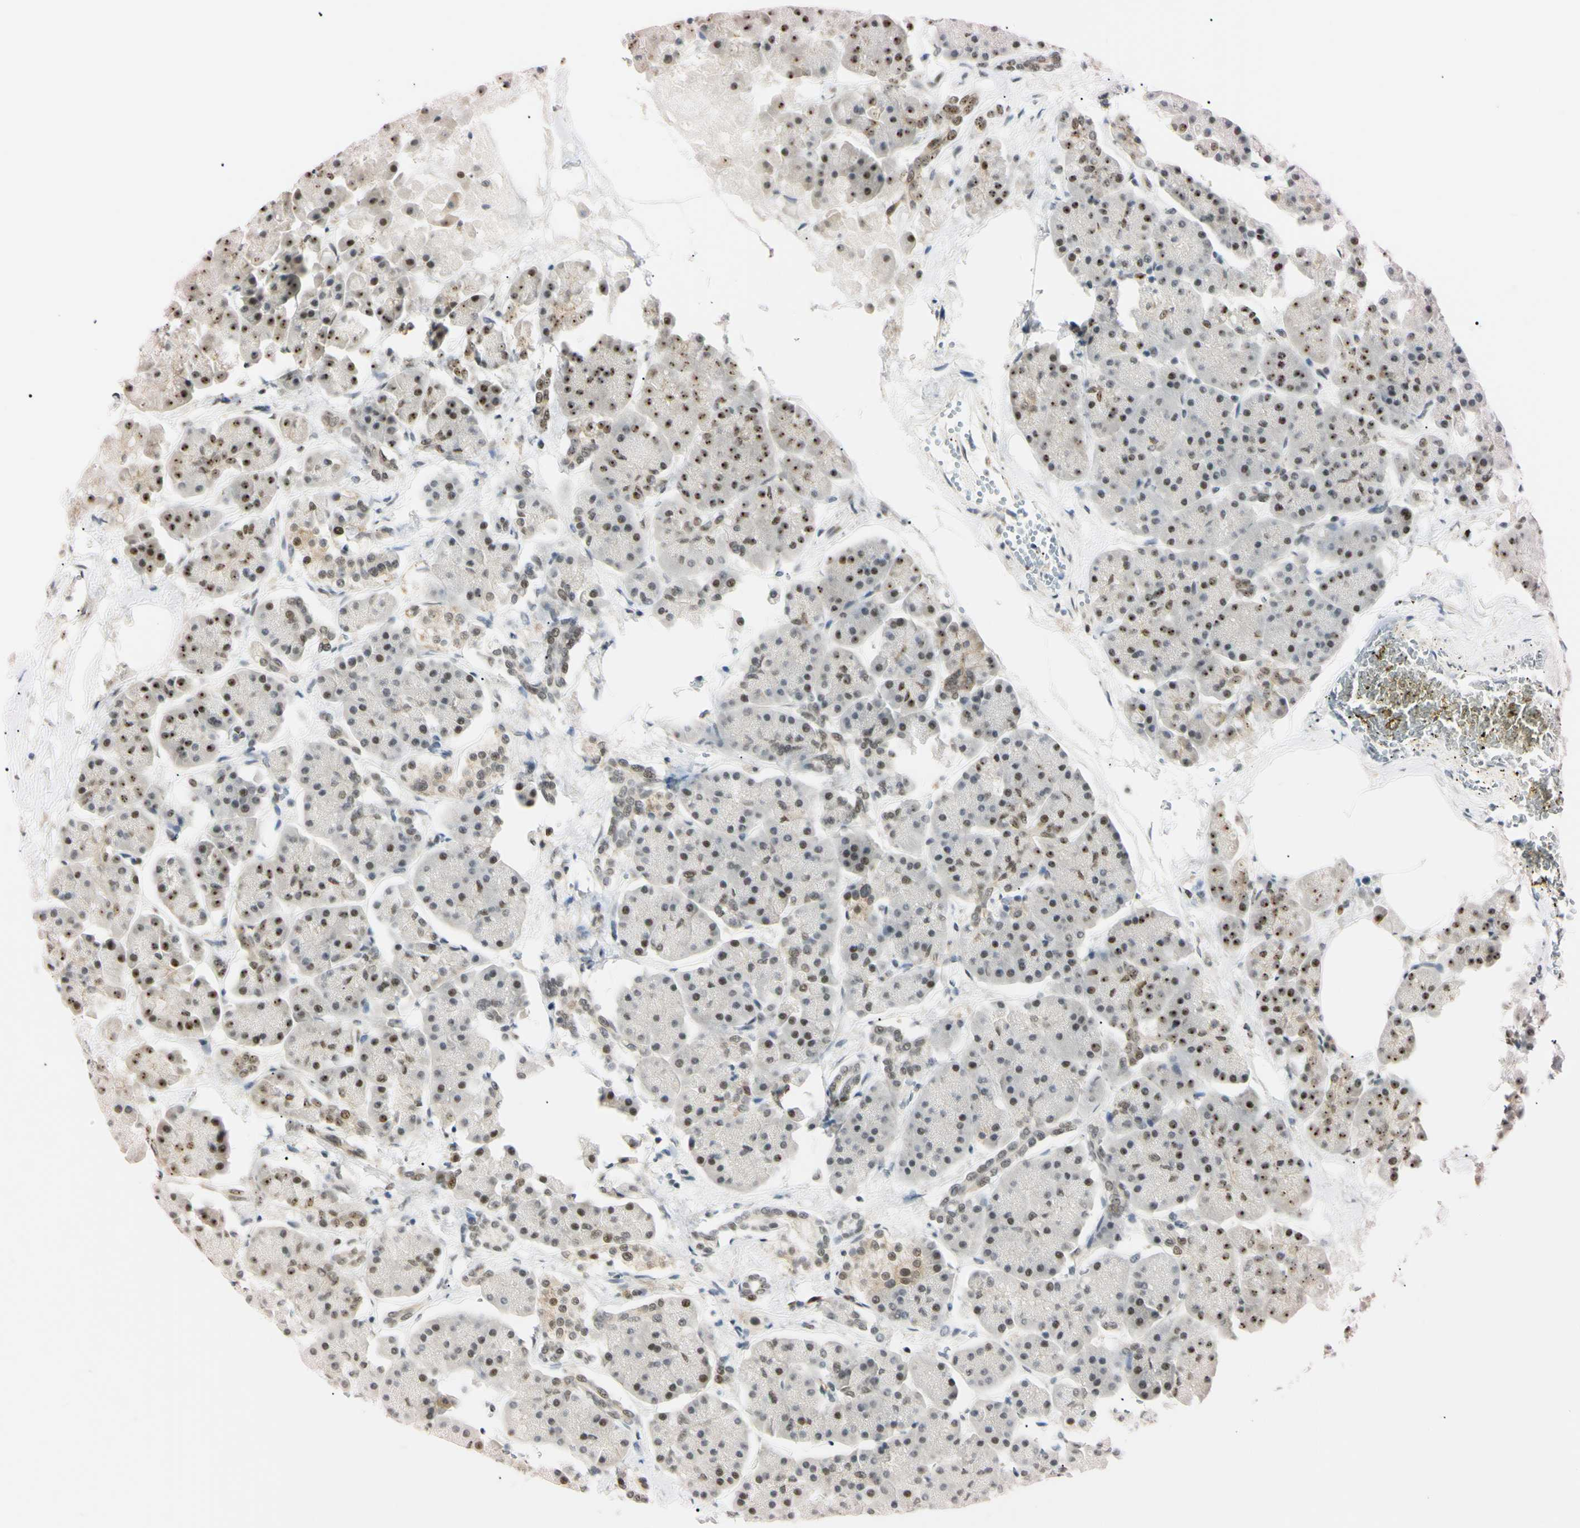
{"staining": {"intensity": "moderate", "quantity": ">75%", "location": "nuclear"}, "tissue": "pancreas", "cell_type": "Exocrine glandular cells", "image_type": "normal", "snomed": [{"axis": "morphology", "description": "Normal tissue, NOS"}, {"axis": "topography", "description": "Pancreas"}], "caption": "DAB (3,3'-diaminobenzidine) immunohistochemical staining of normal pancreas displays moderate nuclear protein positivity in approximately >75% of exocrine glandular cells.", "gene": "ZNF134", "patient": {"sex": "female", "age": 70}}